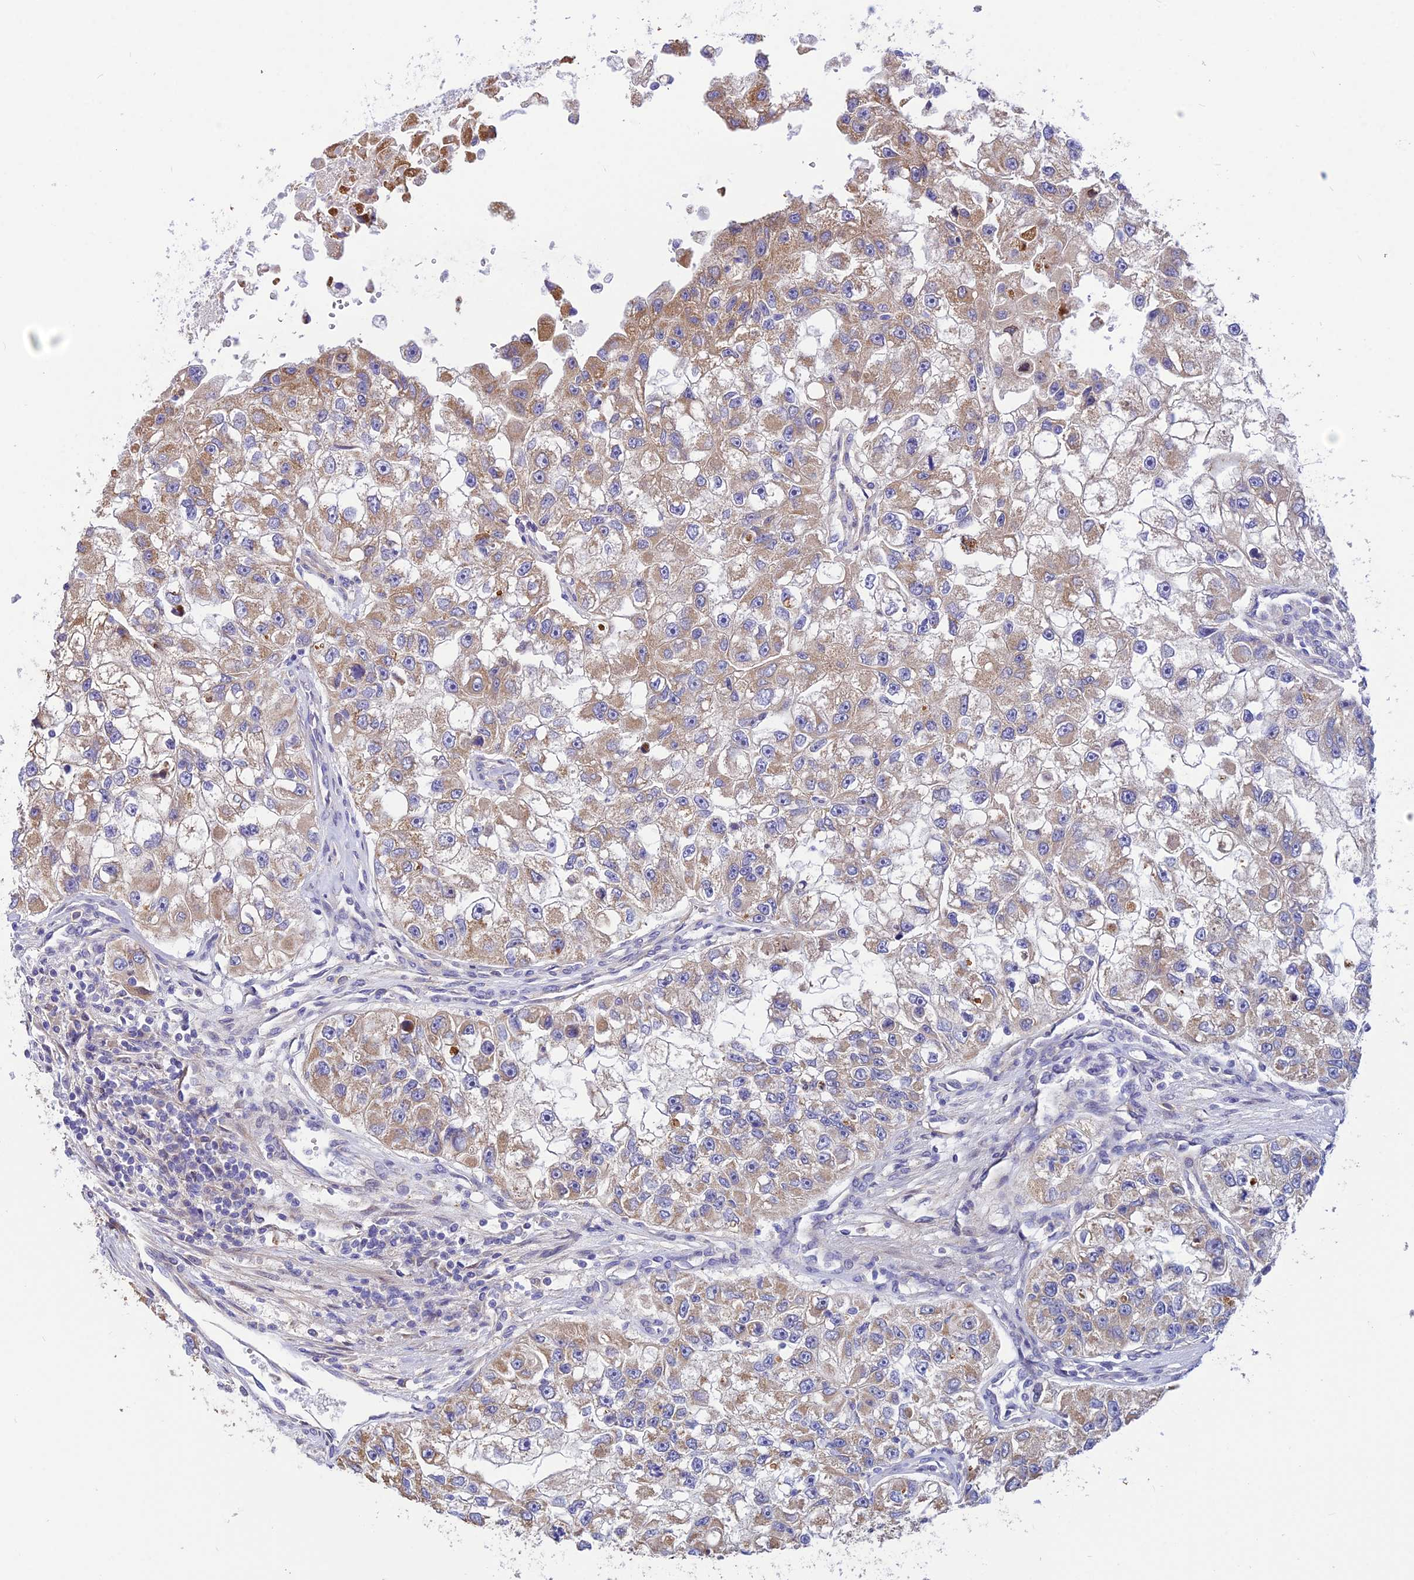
{"staining": {"intensity": "moderate", "quantity": "25%-75%", "location": "cytoplasmic/membranous"}, "tissue": "renal cancer", "cell_type": "Tumor cells", "image_type": "cancer", "snomed": [{"axis": "morphology", "description": "Adenocarcinoma, NOS"}, {"axis": "topography", "description": "Kidney"}], "caption": "Tumor cells demonstrate medium levels of moderate cytoplasmic/membranous expression in approximately 25%-75% of cells in human renal cancer (adenocarcinoma). The protein of interest is shown in brown color, while the nuclei are stained blue.", "gene": "TRIM43B", "patient": {"sex": "male", "age": 63}}